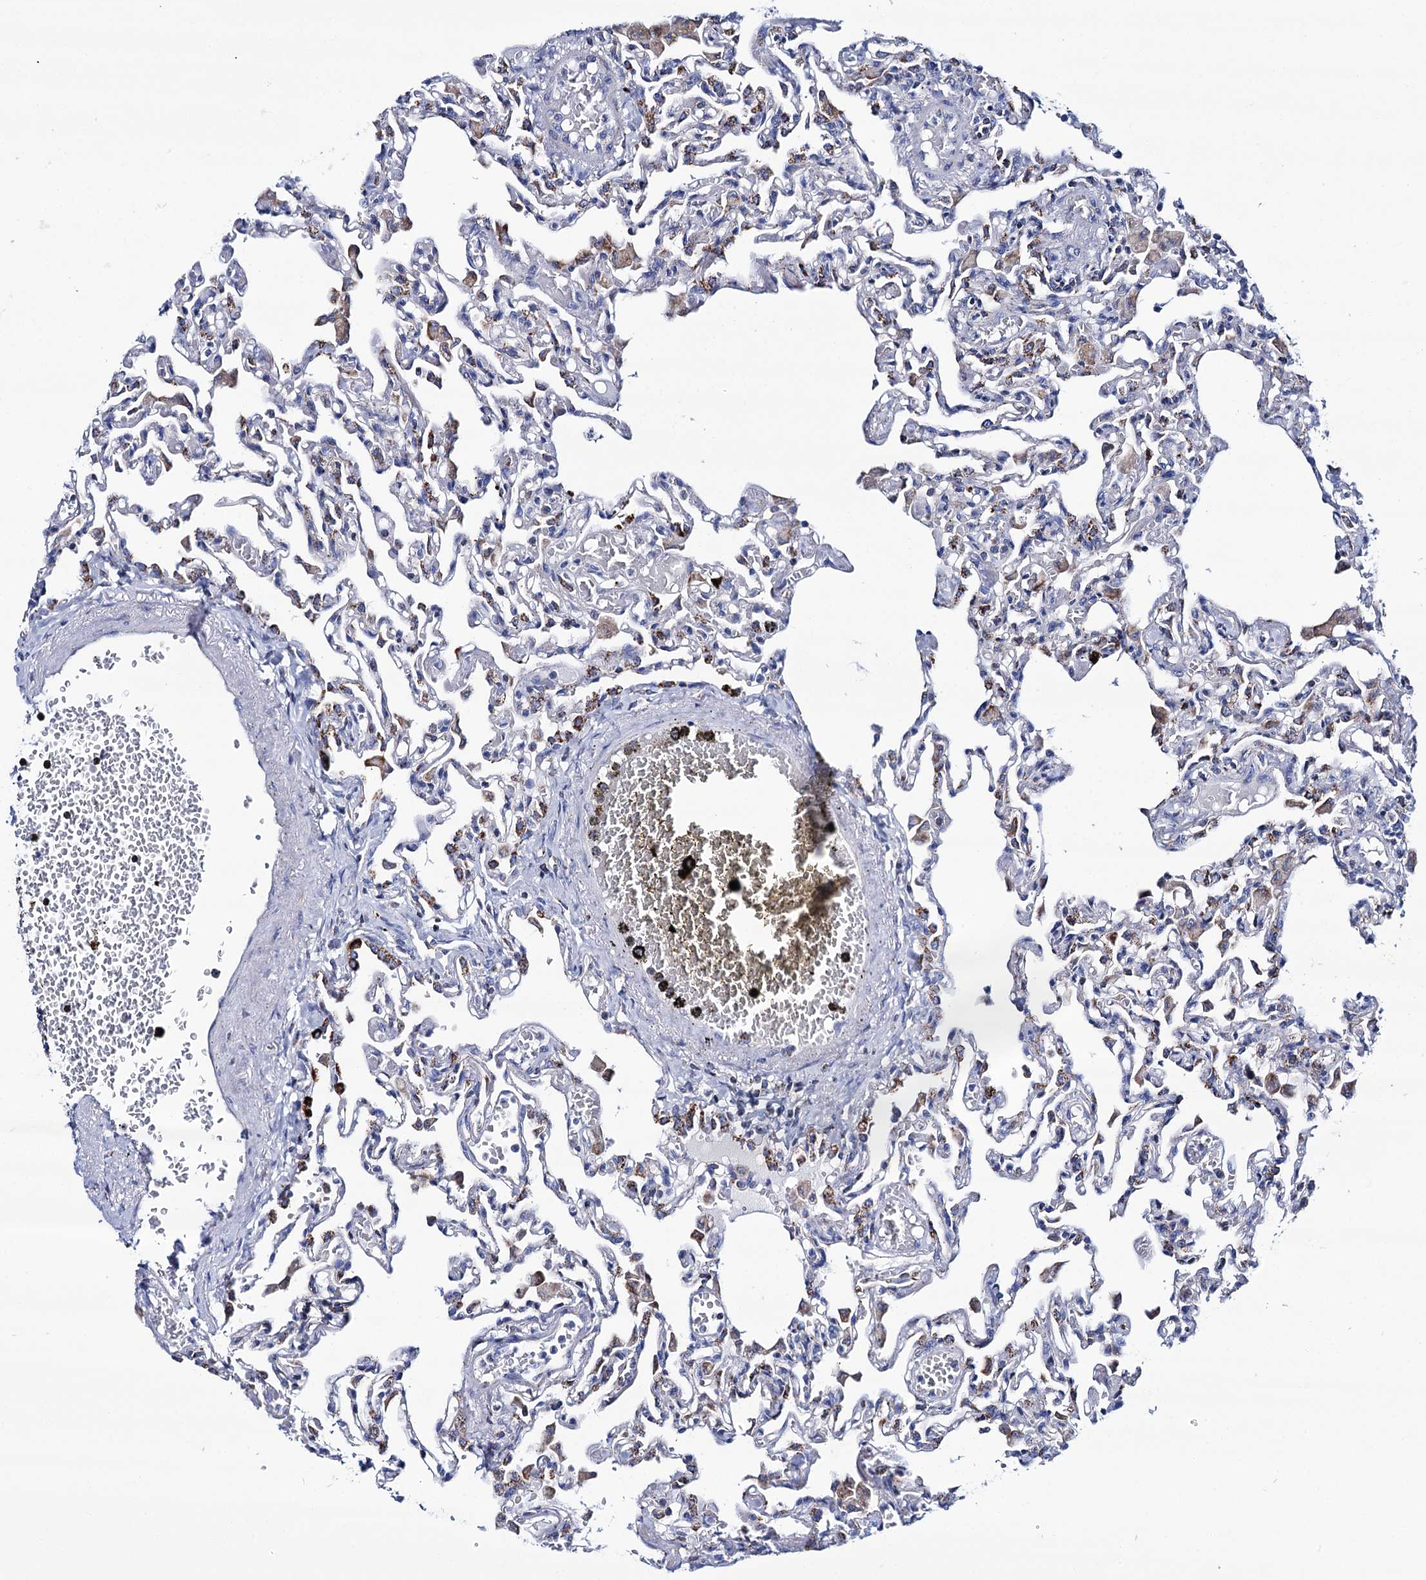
{"staining": {"intensity": "moderate", "quantity": "25%-75%", "location": "cytoplasmic/membranous"}, "tissue": "lung", "cell_type": "Alveolar cells", "image_type": "normal", "snomed": [{"axis": "morphology", "description": "Normal tissue, NOS"}, {"axis": "topography", "description": "Bronchus"}, {"axis": "topography", "description": "Lung"}], "caption": "Lung stained with DAB IHC shows medium levels of moderate cytoplasmic/membranous staining in approximately 25%-75% of alveolar cells.", "gene": "UBASH3B", "patient": {"sex": "female", "age": 49}}